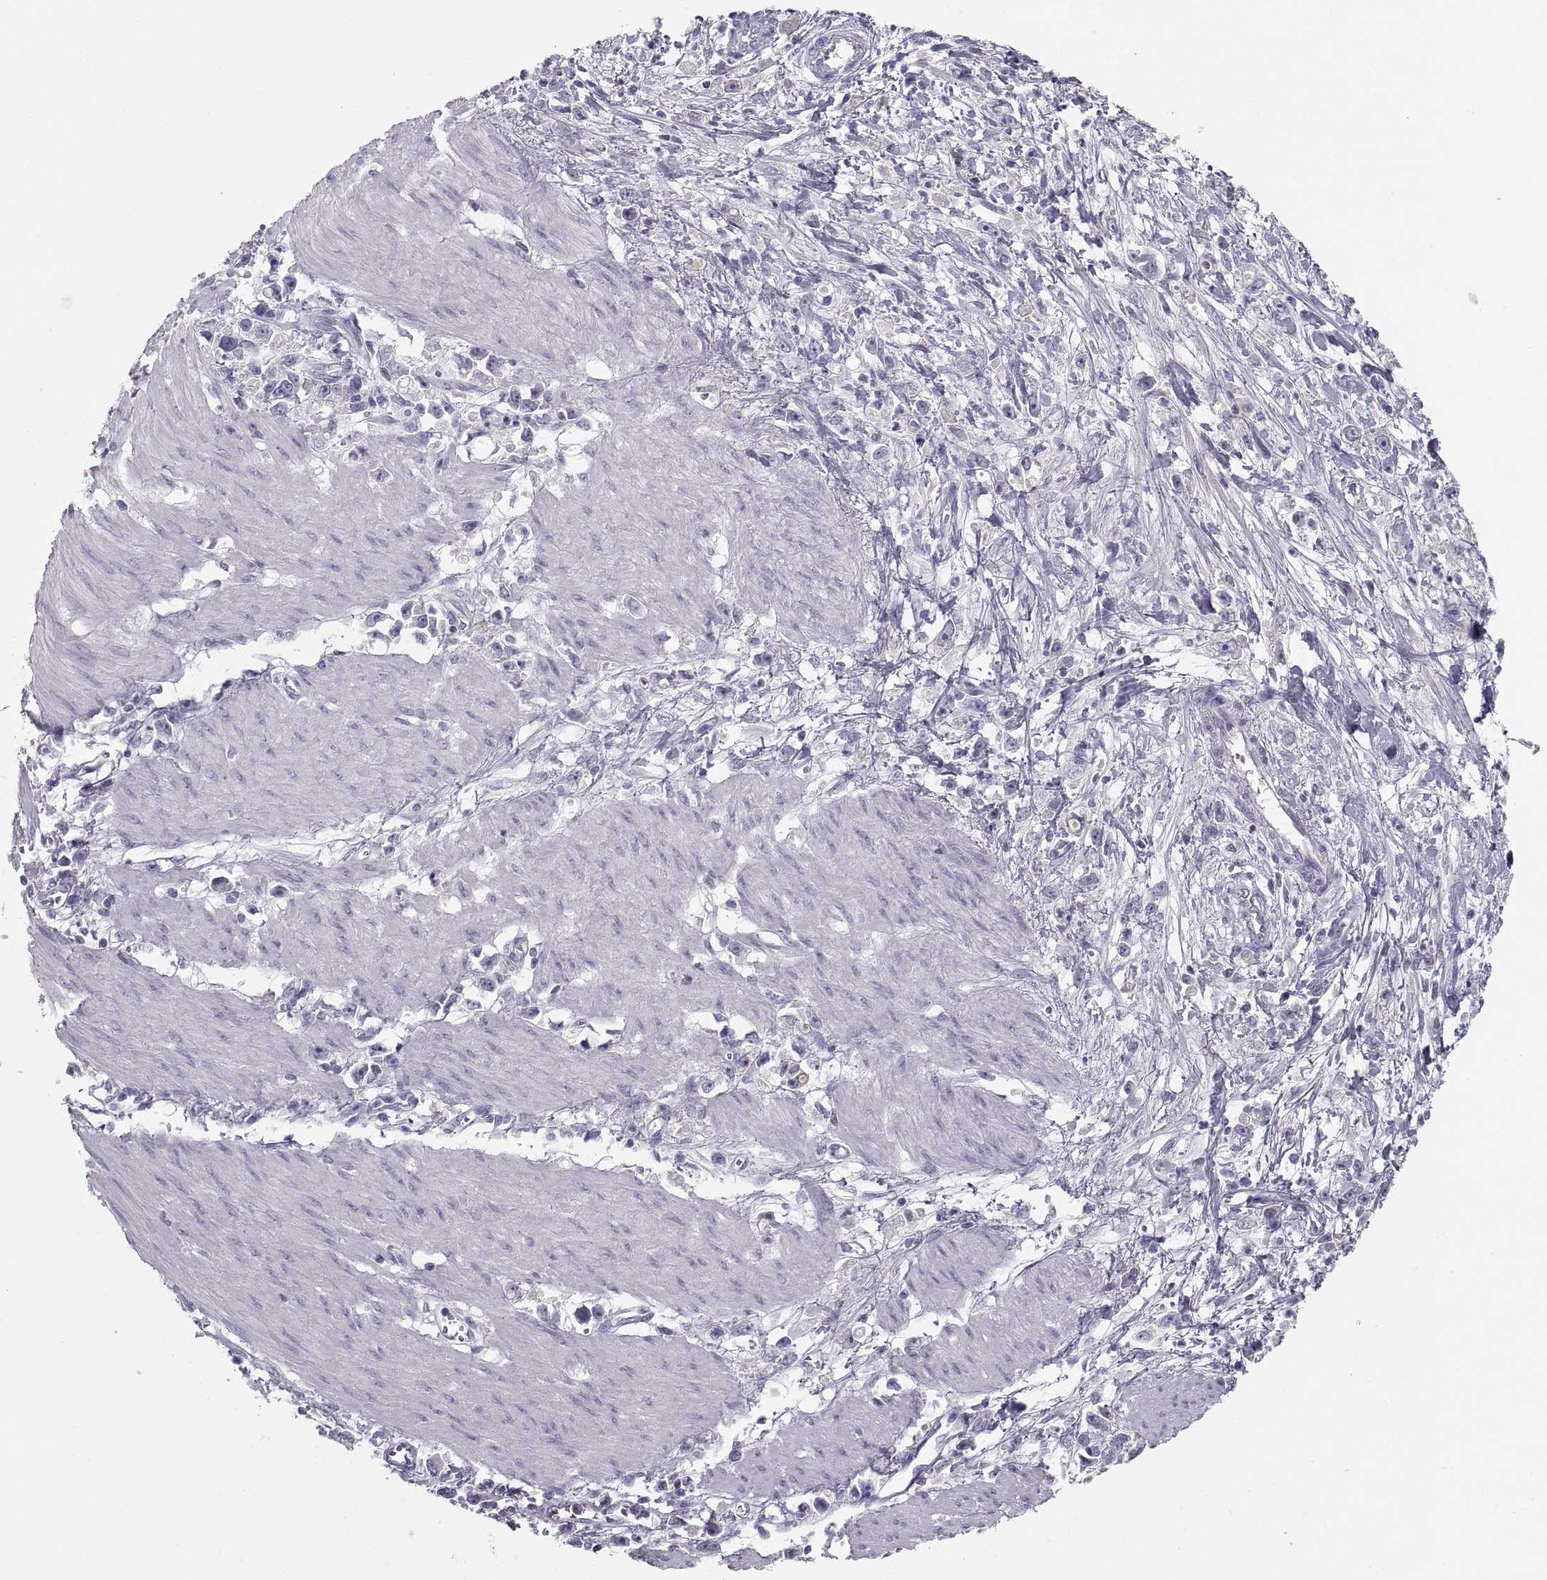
{"staining": {"intensity": "negative", "quantity": "none", "location": "none"}, "tissue": "stomach cancer", "cell_type": "Tumor cells", "image_type": "cancer", "snomed": [{"axis": "morphology", "description": "Adenocarcinoma, NOS"}, {"axis": "topography", "description": "Stomach"}], "caption": "Tumor cells are negative for protein expression in human stomach cancer (adenocarcinoma).", "gene": "MAGEB2", "patient": {"sex": "female", "age": 59}}